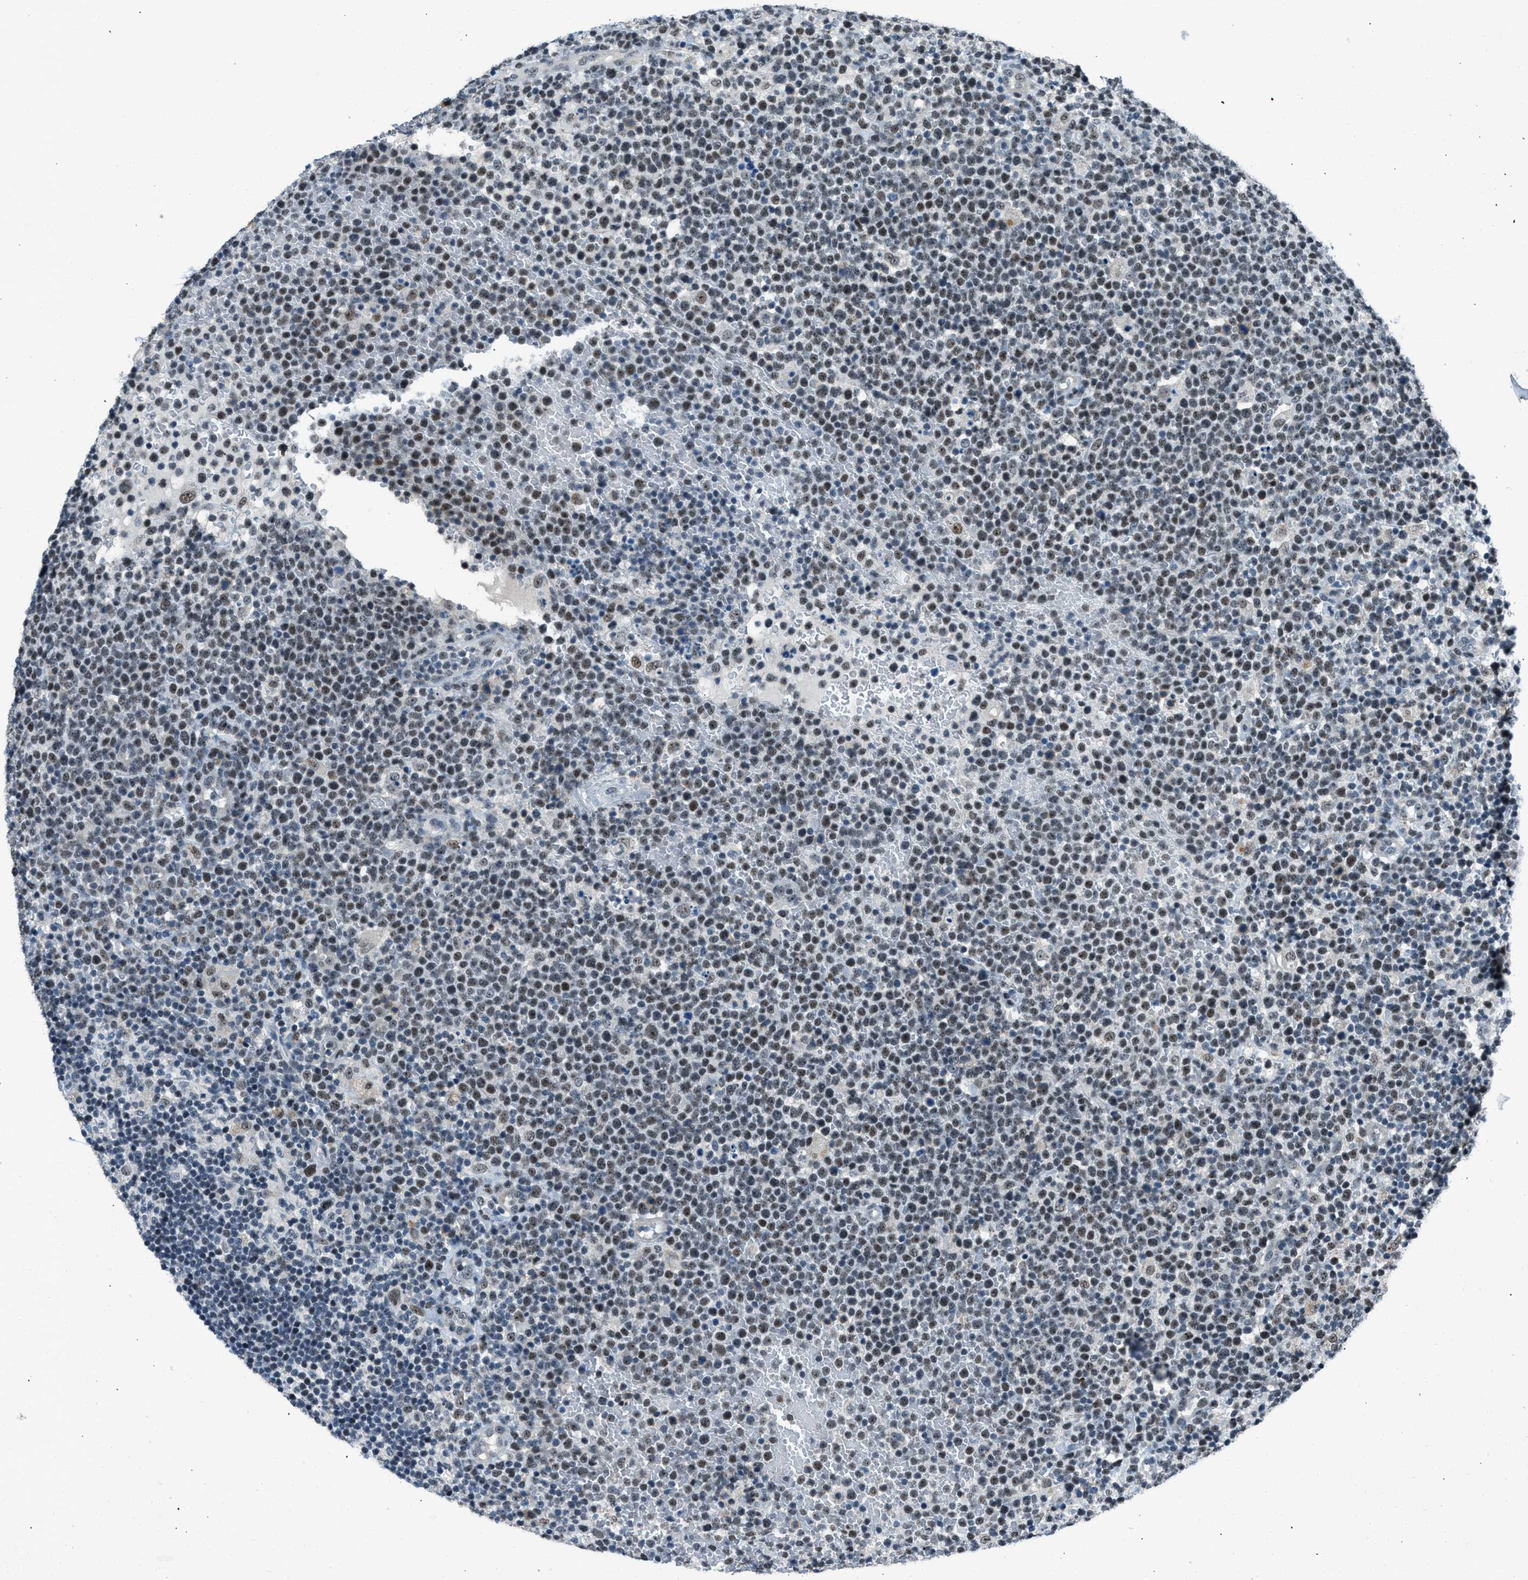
{"staining": {"intensity": "weak", "quantity": ">75%", "location": "nuclear"}, "tissue": "lymphoma", "cell_type": "Tumor cells", "image_type": "cancer", "snomed": [{"axis": "morphology", "description": "Malignant lymphoma, non-Hodgkin's type, High grade"}, {"axis": "topography", "description": "Lymph node"}], "caption": "This image shows malignant lymphoma, non-Hodgkin's type (high-grade) stained with IHC to label a protein in brown. The nuclear of tumor cells show weak positivity for the protein. Nuclei are counter-stained blue.", "gene": "ADCY1", "patient": {"sex": "male", "age": 61}}